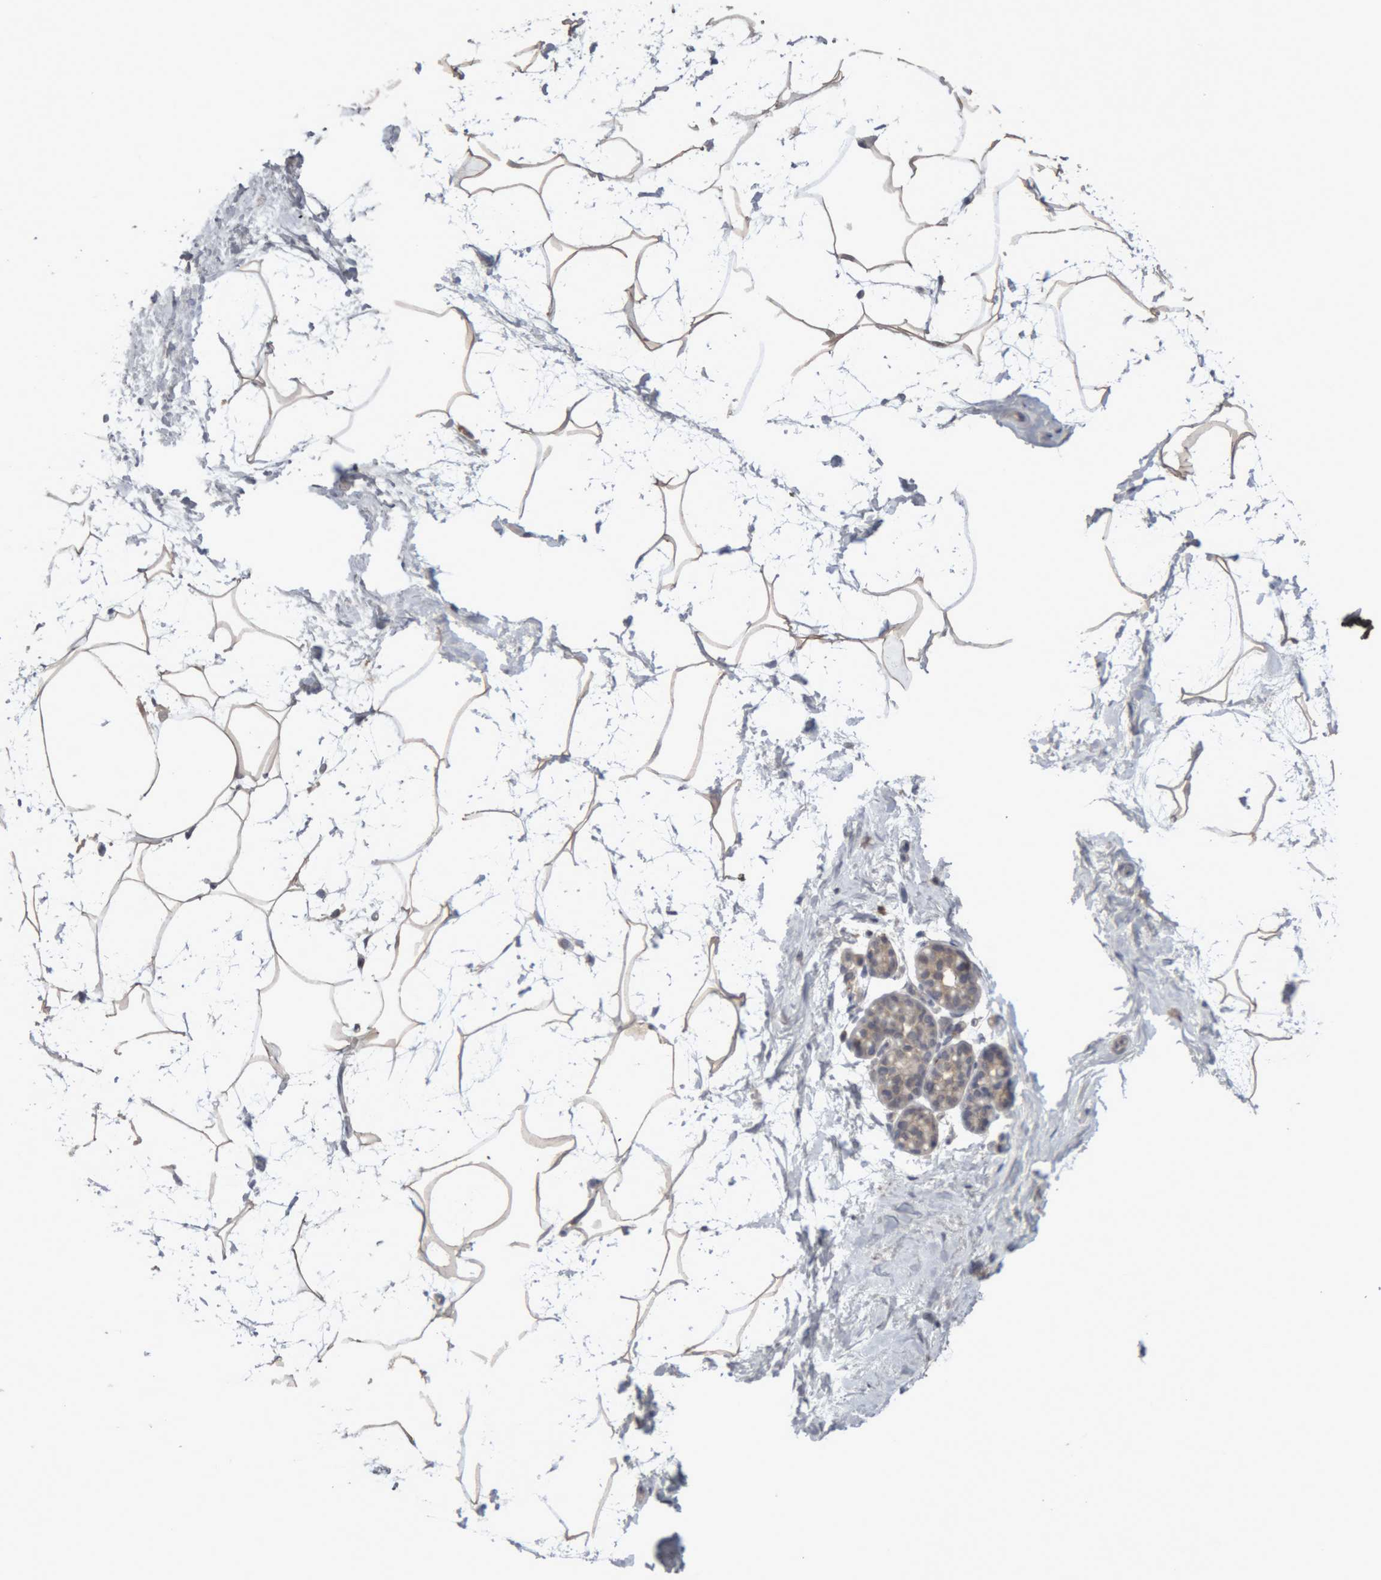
{"staining": {"intensity": "weak", "quantity": ">75%", "location": "cytoplasmic/membranous"}, "tissue": "breast", "cell_type": "Adipocytes", "image_type": "normal", "snomed": [{"axis": "morphology", "description": "Normal tissue, NOS"}, {"axis": "topography", "description": "Breast"}], "caption": "Weak cytoplasmic/membranous protein staining is appreciated in about >75% of adipocytes in breast.", "gene": "NFATC2", "patient": {"sex": "female", "age": 62}}